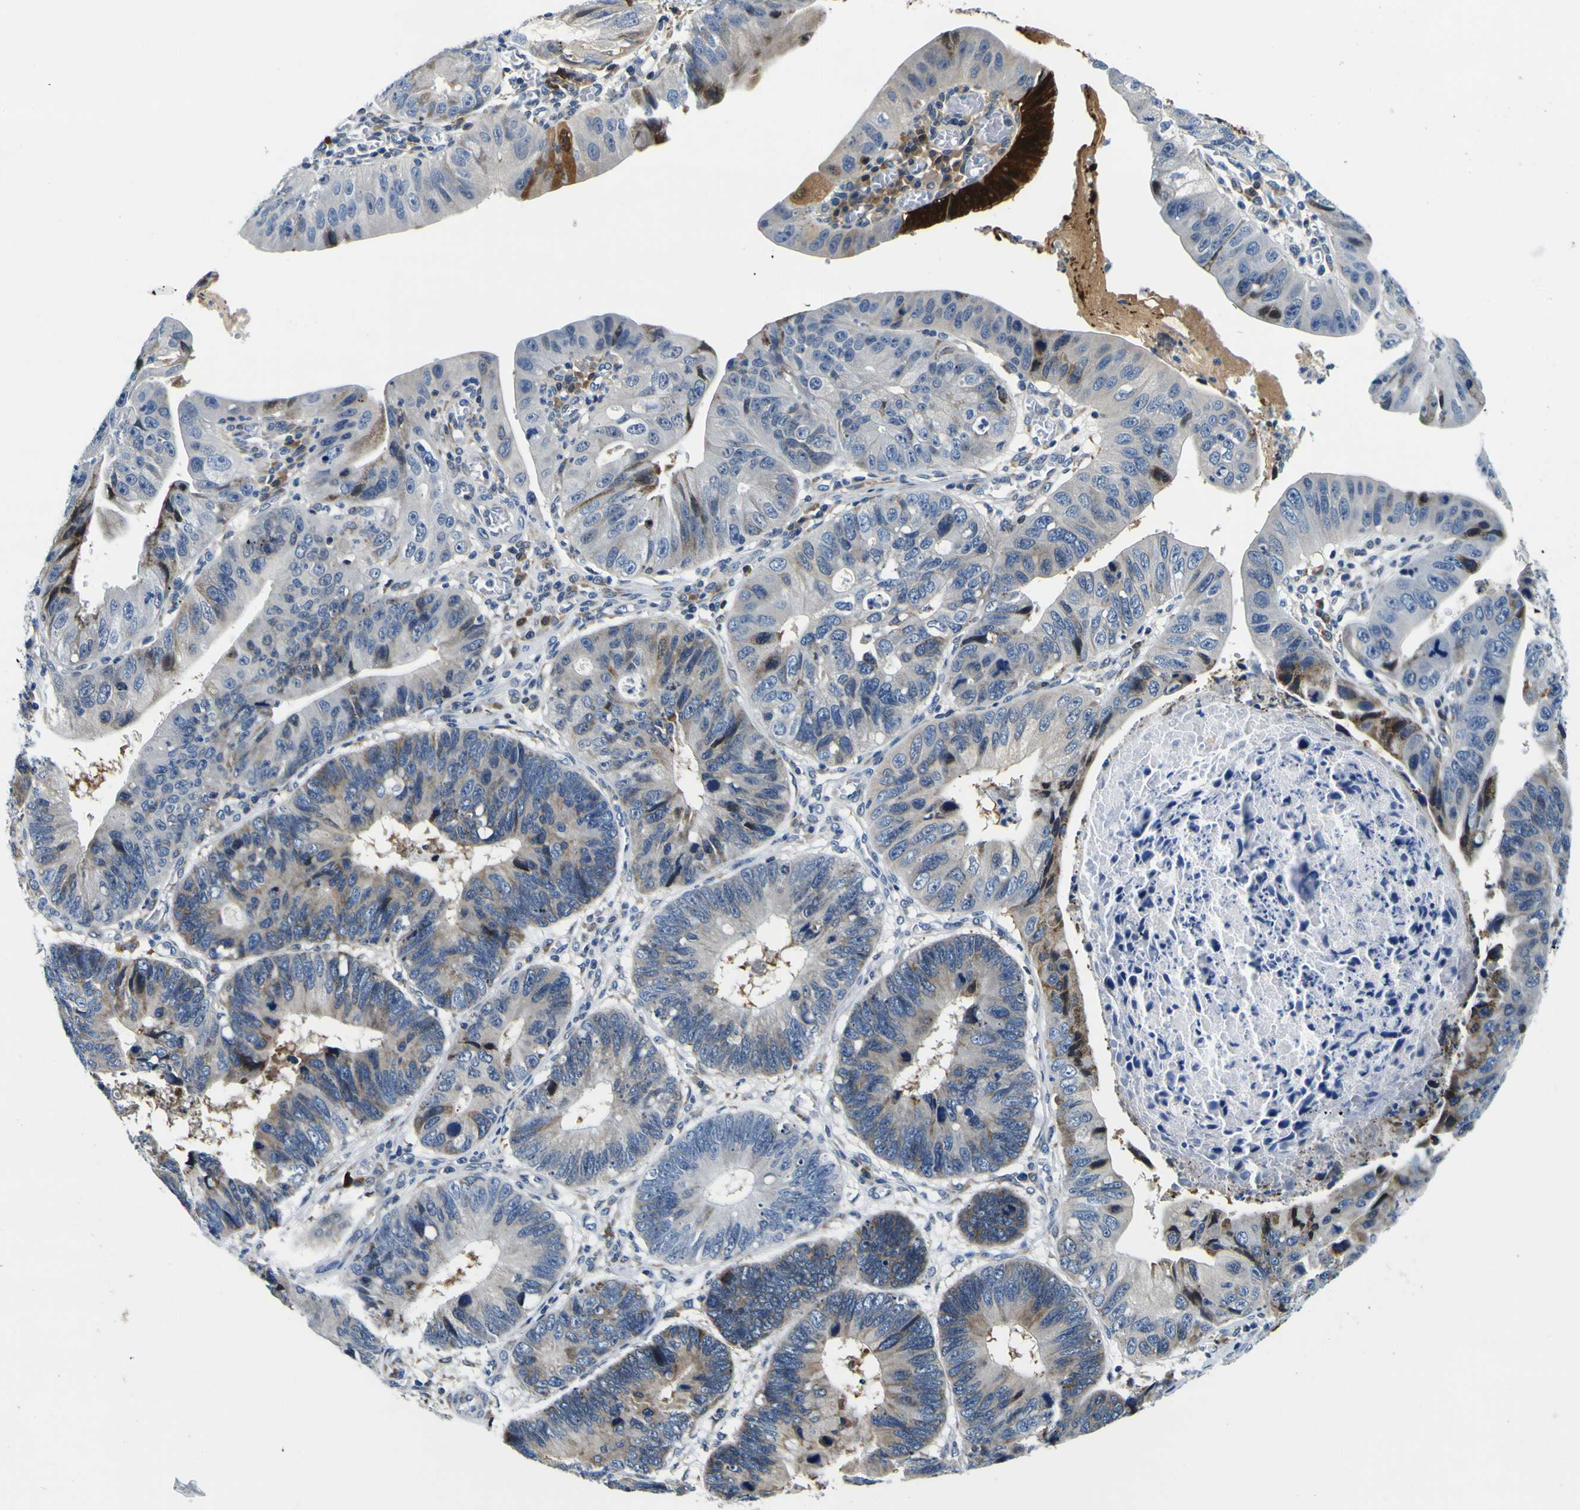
{"staining": {"intensity": "strong", "quantity": "<25%", "location": "cytoplasmic/membranous,nuclear"}, "tissue": "stomach cancer", "cell_type": "Tumor cells", "image_type": "cancer", "snomed": [{"axis": "morphology", "description": "Adenocarcinoma, NOS"}, {"axis": "topography", "description": "Stomach"}], "caption": "Tumor cells reveal strong cytoplasmic/membranous and nuclear expression in approximately <25% of cells in stomach cancer.", "gene": "NLRP3", "patient": {"sex": "male", "age": 59}}